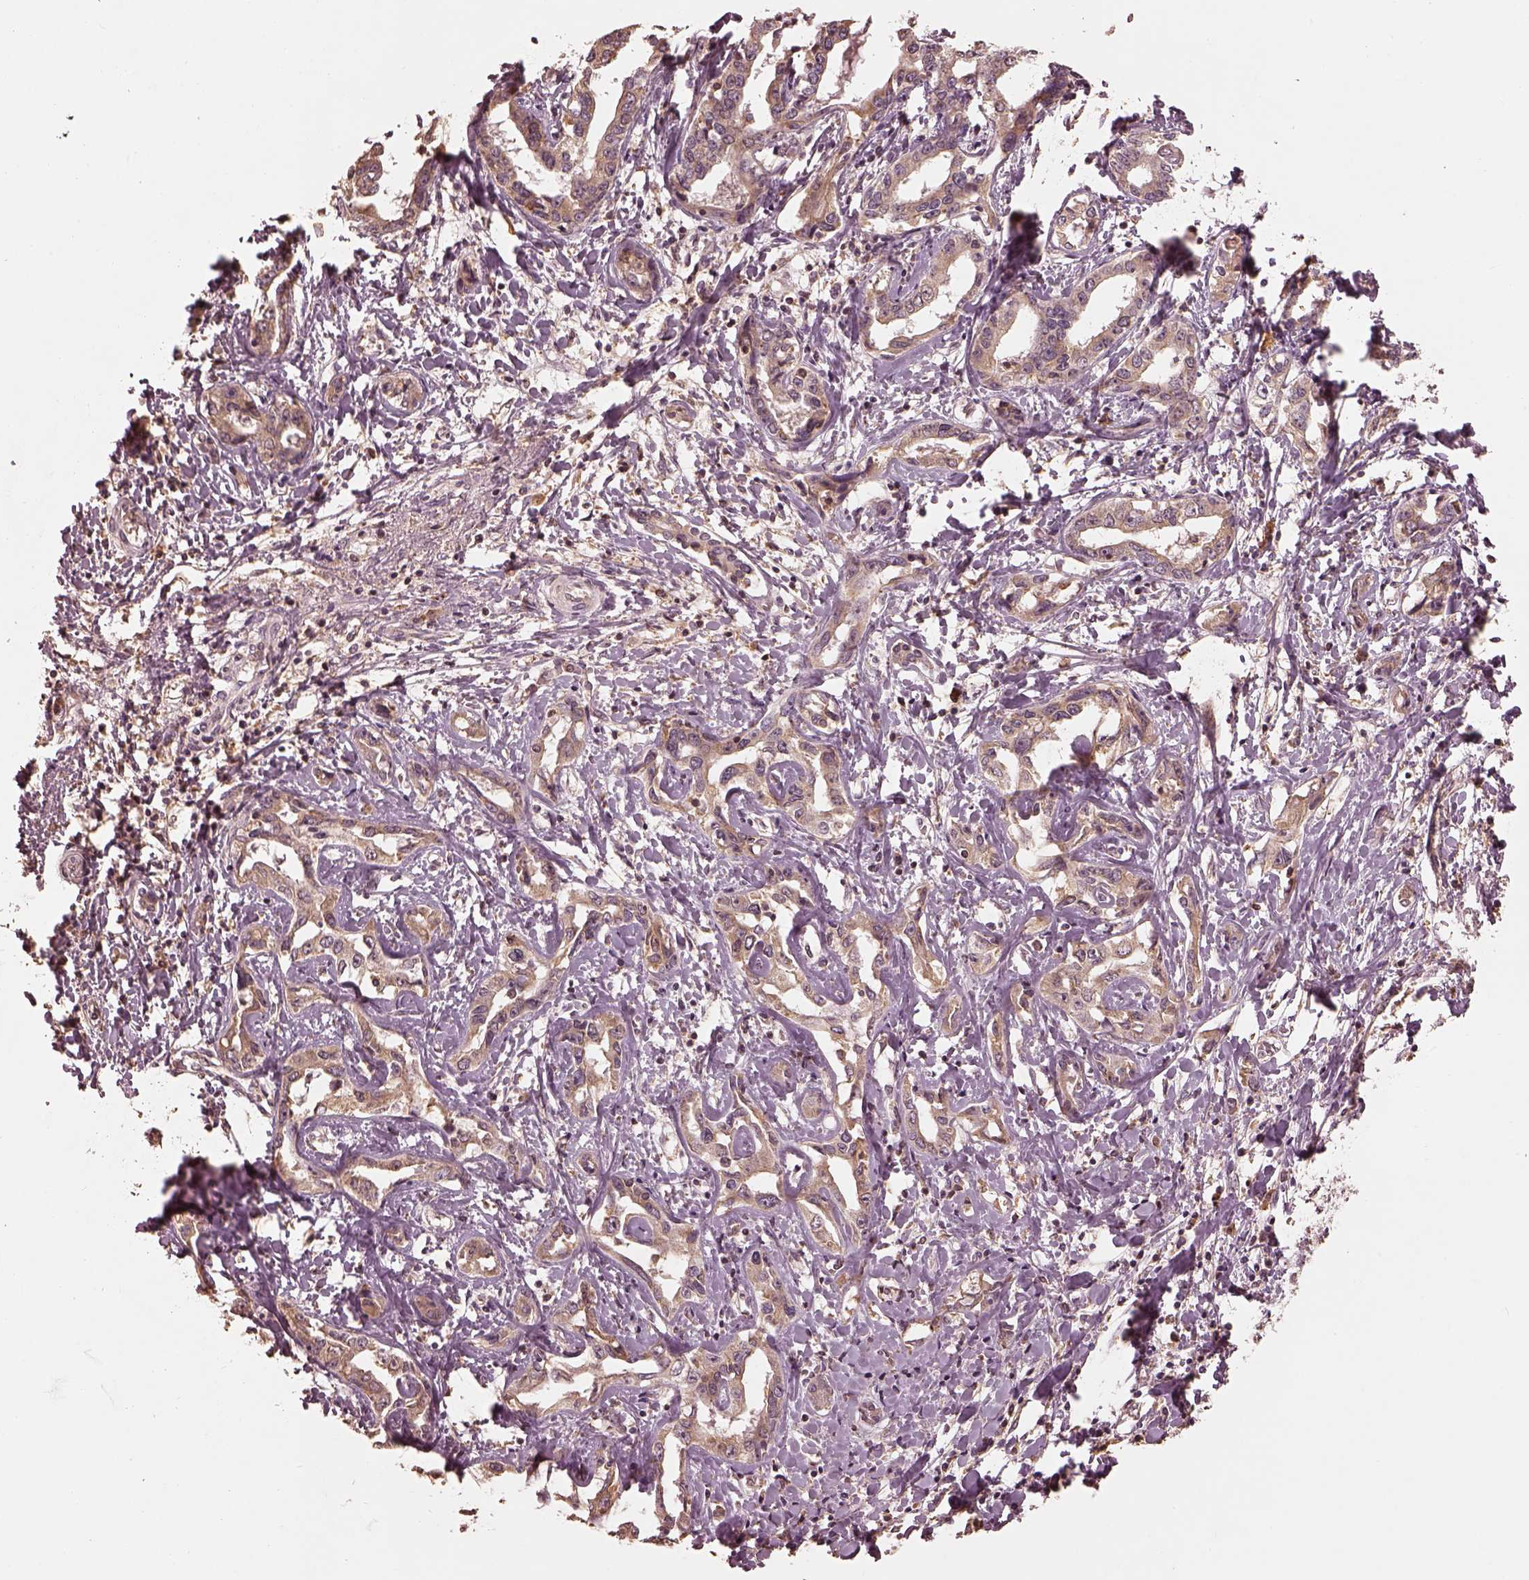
{"staining": {"intensity": "weak", "quantity": "<25%", "location": "cytoplasmic/membranous"}, "tissue": "liver cancer", "cell_type": "Tumor cells", "image_type": "cancer", "snomed": [{"axis": "morphology", "description": "Cholangiocarcinoma"}, {"axis": "topography", "description": "Liver"}], "caption": "There is no significant positivity in tumor cells of cholangiocarcinoma (liver).", "gene": "CALR3", "patient": {"sex": "male", "age": 59}}